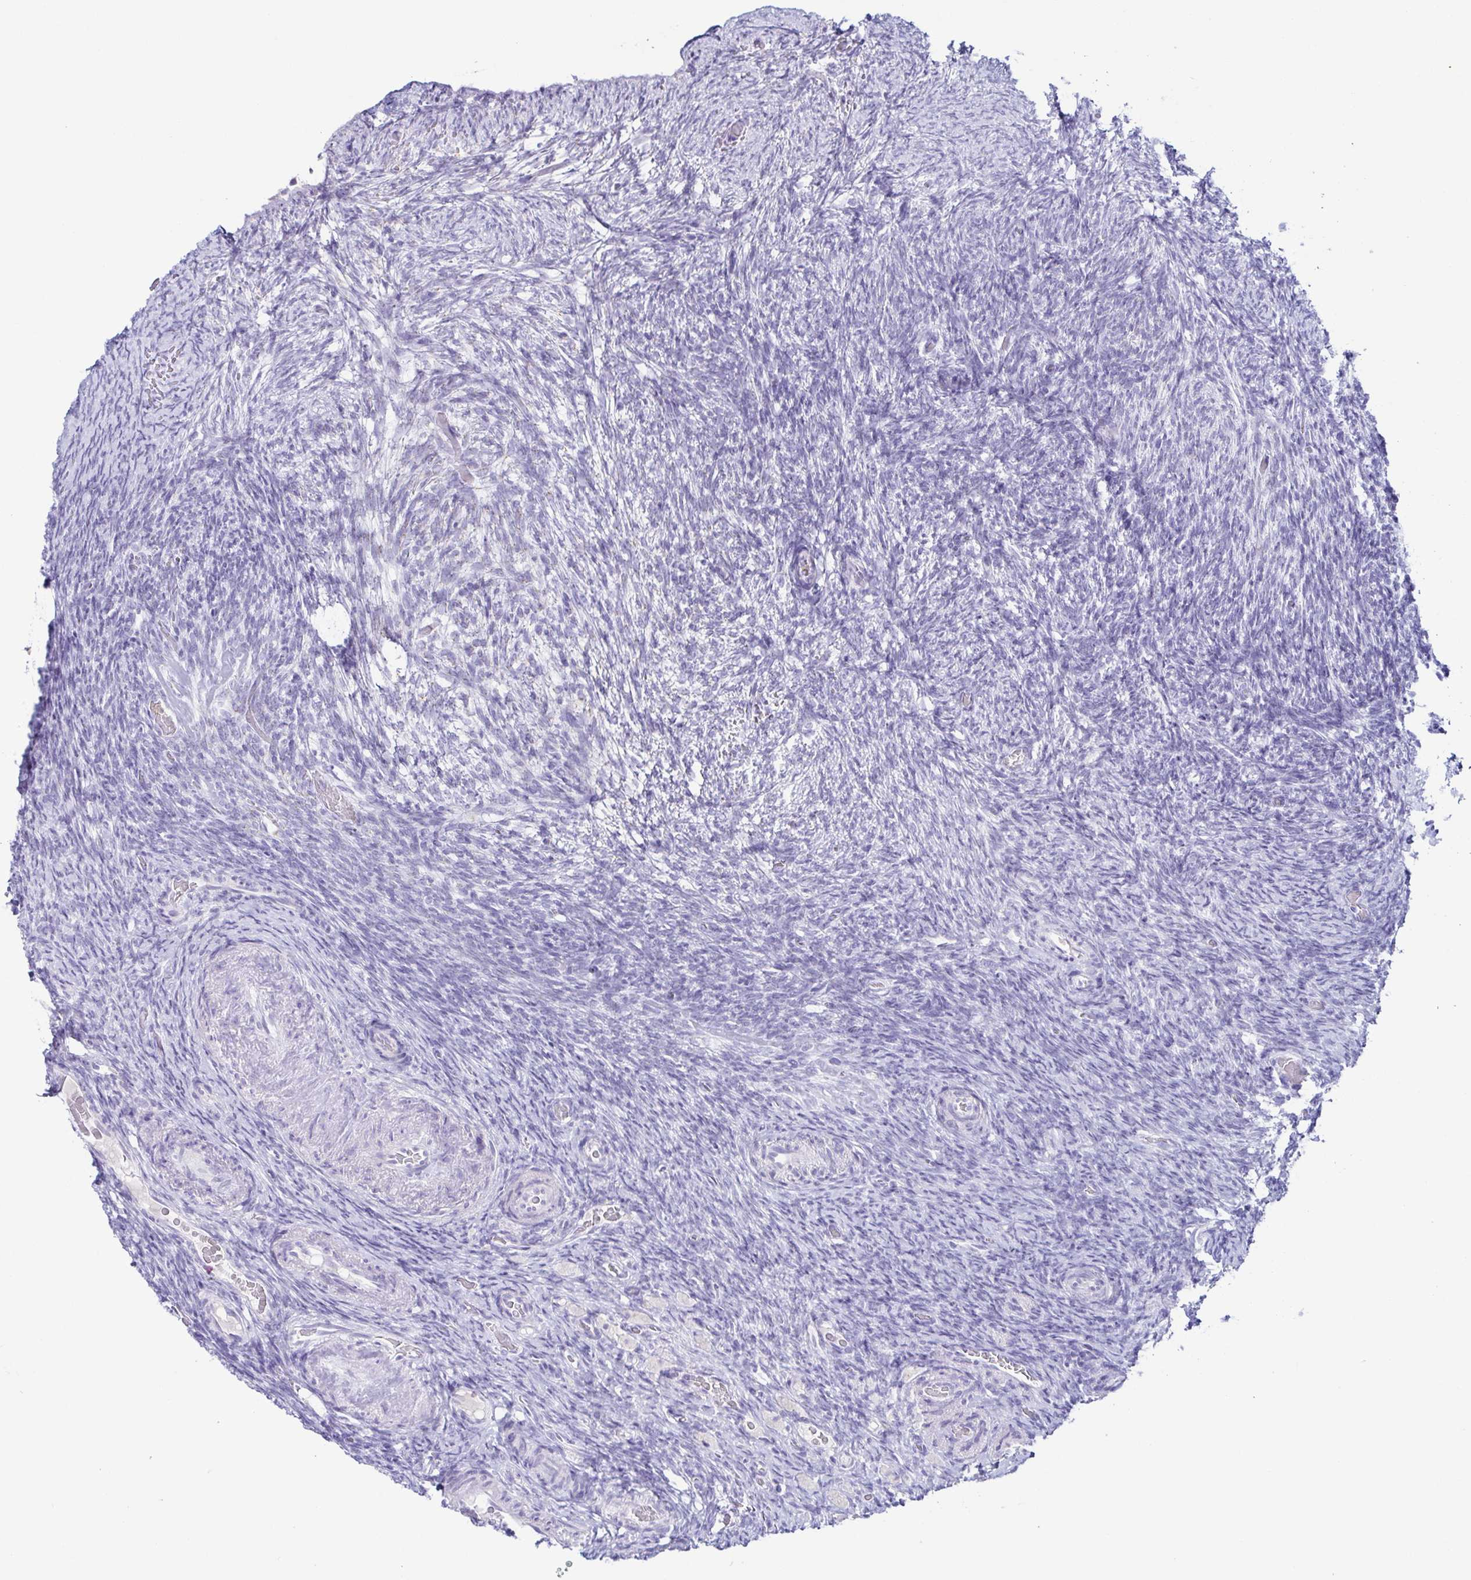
{"staining": {"intensity": "negative", "quantity": "none", "location": "none"}, "tissue": "ovary", "cell_type": "Ovarian stroma cells", "image_type": "normal", "snomed": [{"axis": "morphology", "description": "Normal tissue, NOS"}, {"axis": "topography", "description": "Ovary"}], "caption": "High power microscopy photomicrograph of an IHC micrograph of unremarkable ovary, revealing no significant positivity in ovarian stroma cells.", "gene": "AZU1", "patient": {"sex": "female", "age": 34}}